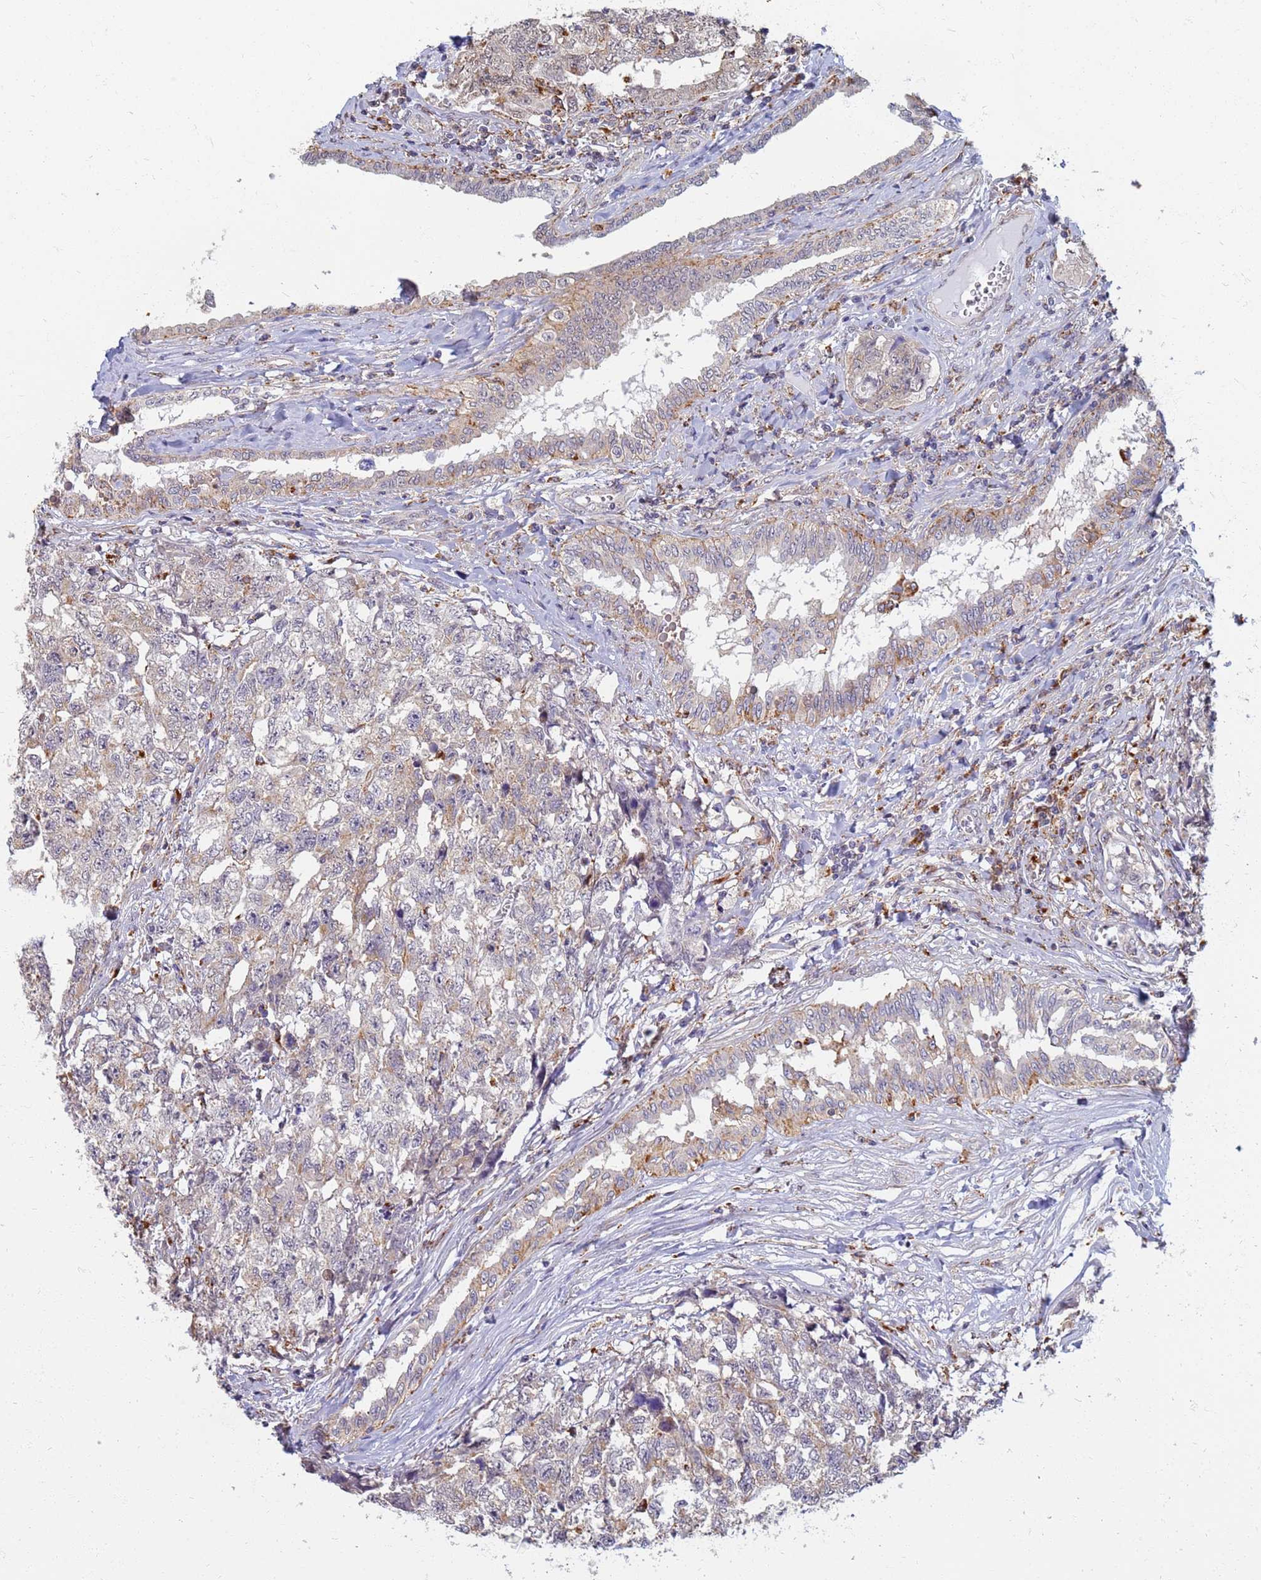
{"staining": {"intensity": "weak", "quantity": "25%-75%", "location": "cytoplasmic/membranous"}, "tissue": "testis cancer", "cell_type": "Tumor cells", "image_type": "cancer", "snomed": [{"axis": "morphology", "description": "Carcinoma, Embryonal, NOS"}, {"axis": "topography", "description": "Testis"}], "caption": "An image of testis cancer stained for a protein exhibits weak cytoplasmic/membranous brown staining in tumor cells. (DAB = brown stain, brightfield microscopy at high magnification).", "gene": "ATP6V1E1", "patient": {"sex": "male", "age": 31}}